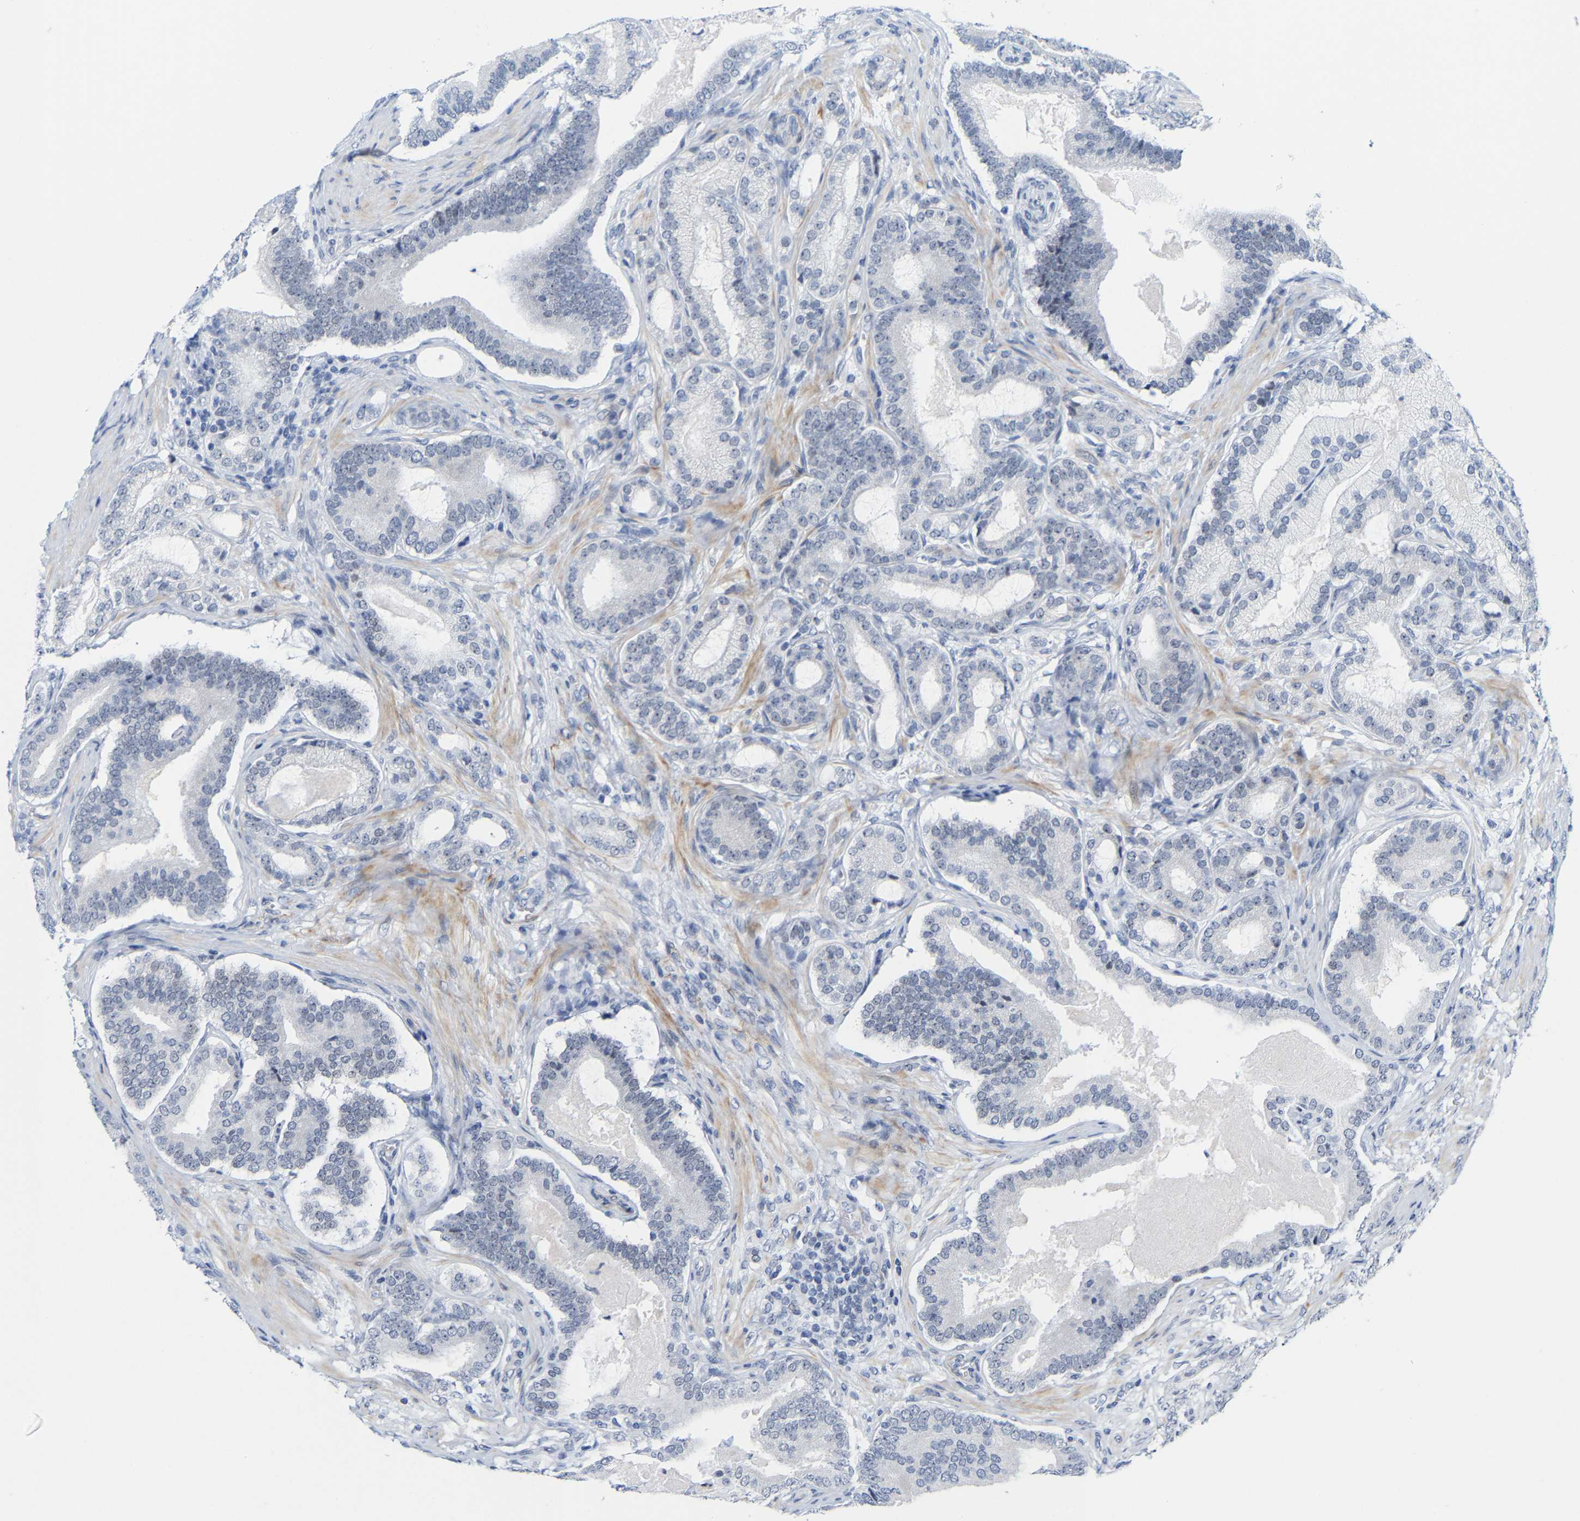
{"staining": {"intensity": "negative", "quantity": "none", "location": "none"}, "tissue": "prostate cancer", "cell_type": "Tumor cells", "image_type": "cancer", "snomed": [{"axis": "morphology", "description": "Adenocarcinoma, High grade"}, {"axis": "topography", "description": "Prostate"}], "caption": "DAB immunohistochemical staining of prostate cancer (high-grade adenocarcinoma) displays no significant expression in tumor cells.", "gene": "FAM180A", "patient": {"sex": "male", "age": 60}}